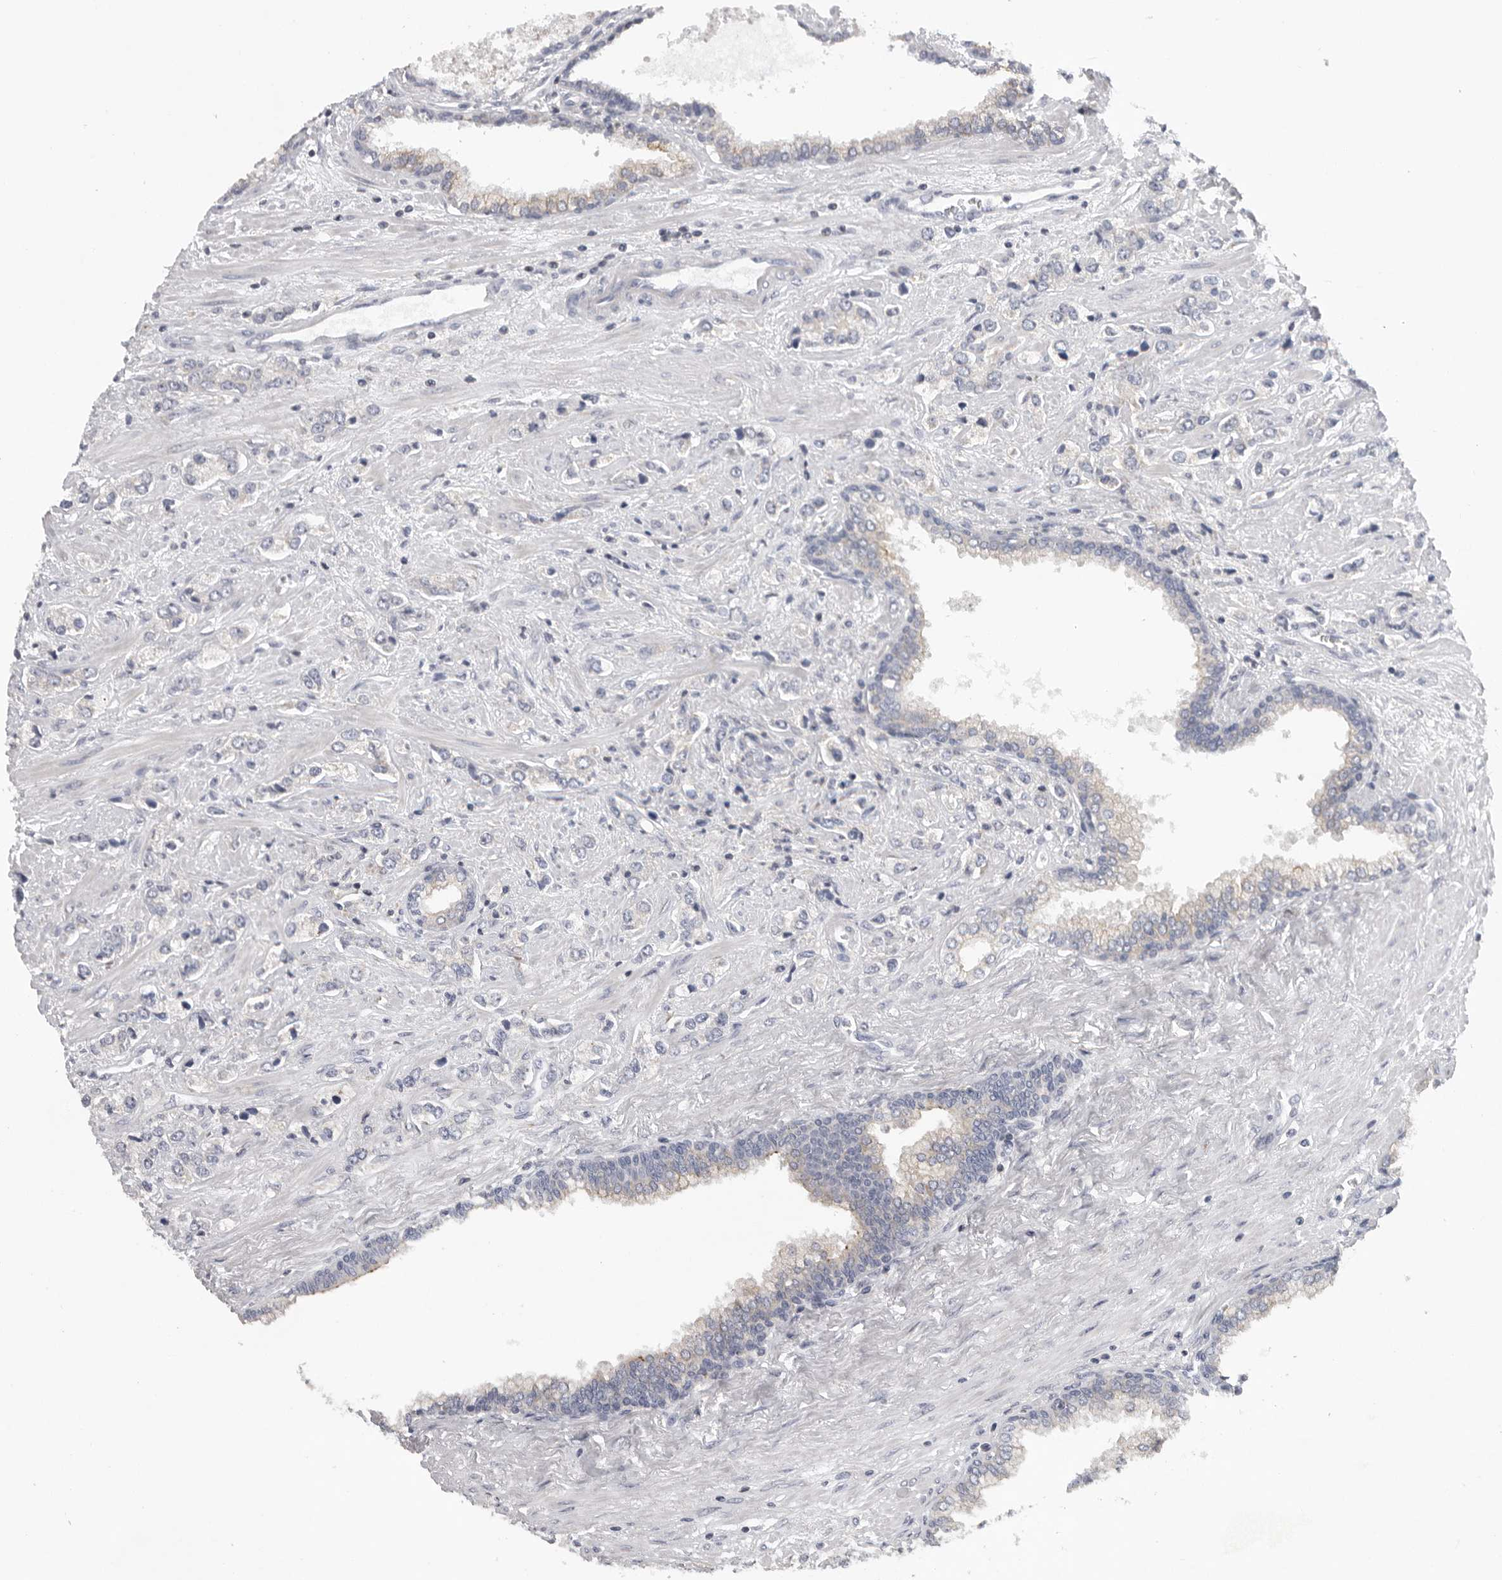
{"staining": {"intensity": "negative", "quantity": "none", "location": "none"}, "tissue": "prostate cancer", "cell_type": "Tumor cells", "image_type": "cancer", "snomed": [{"axis": "morphology", "description": "Adenocarcinoma, High grade"}, {"axis": "topography", "description": "Prostate"}], "caption": "Tumor cells are negative for brown protein staining in prostate cancer (adenocarcinoma (high-grade)).", "gene": "USP24", "patient": {"sex": "male", "age": 66}}